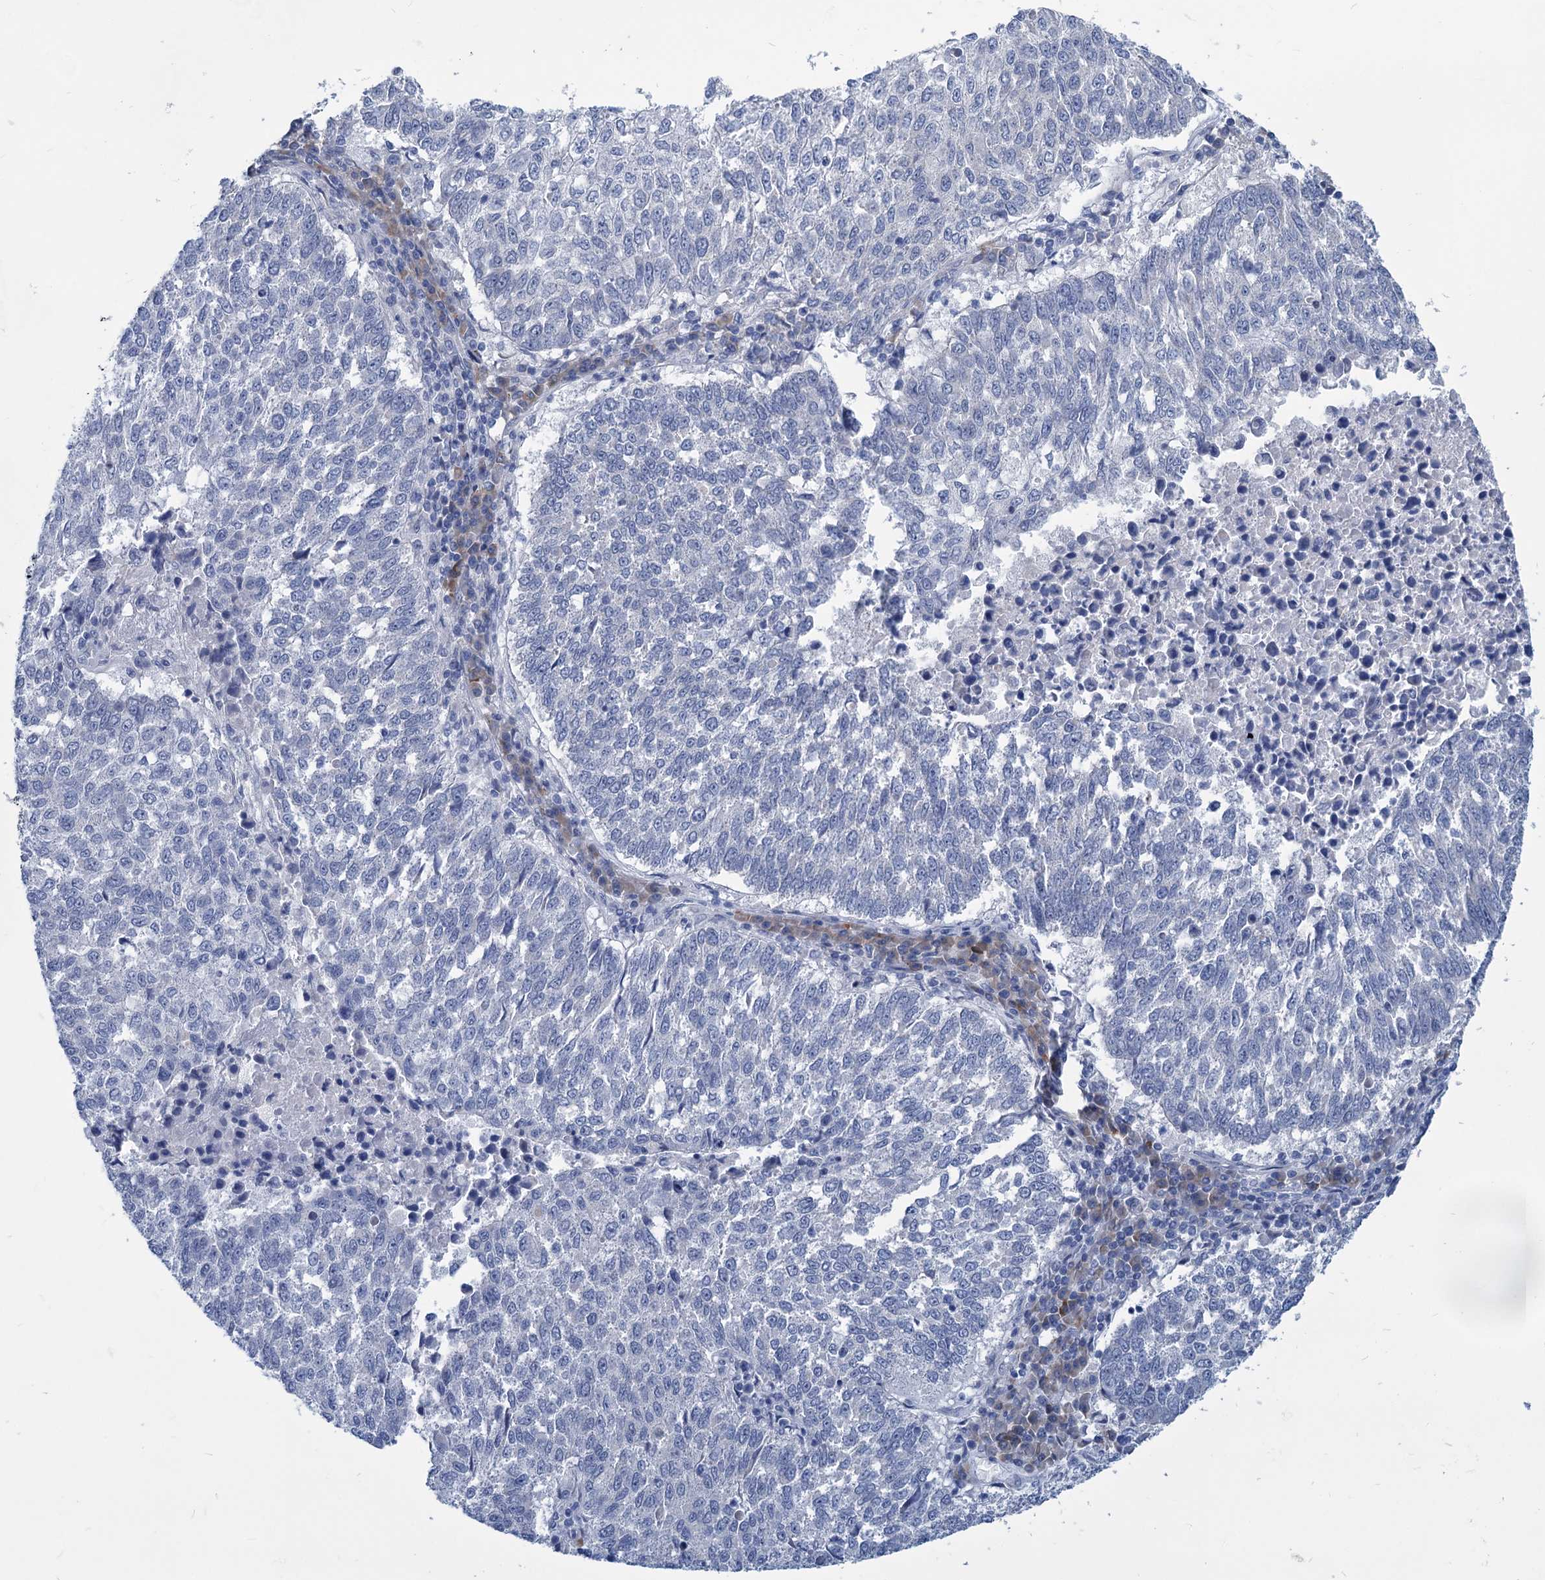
{"staining": {"intensity": "negative", "quantity": "none", "location": "none"}, "tissue": "lung cancer", "cell_type": "Tumor cells", "image_type": "cancer", "snomed": [{"axis": "morphology", "description": "Squamous cell carcinoma, NOS"}, {"axis": "topography", "description": "Lung"}], "caption": "Immunohistochemistry of lung cancer shows no positivity in tumor cells.", "gene": "NEU3", "patient": {"sex": "male", "age": 73}}